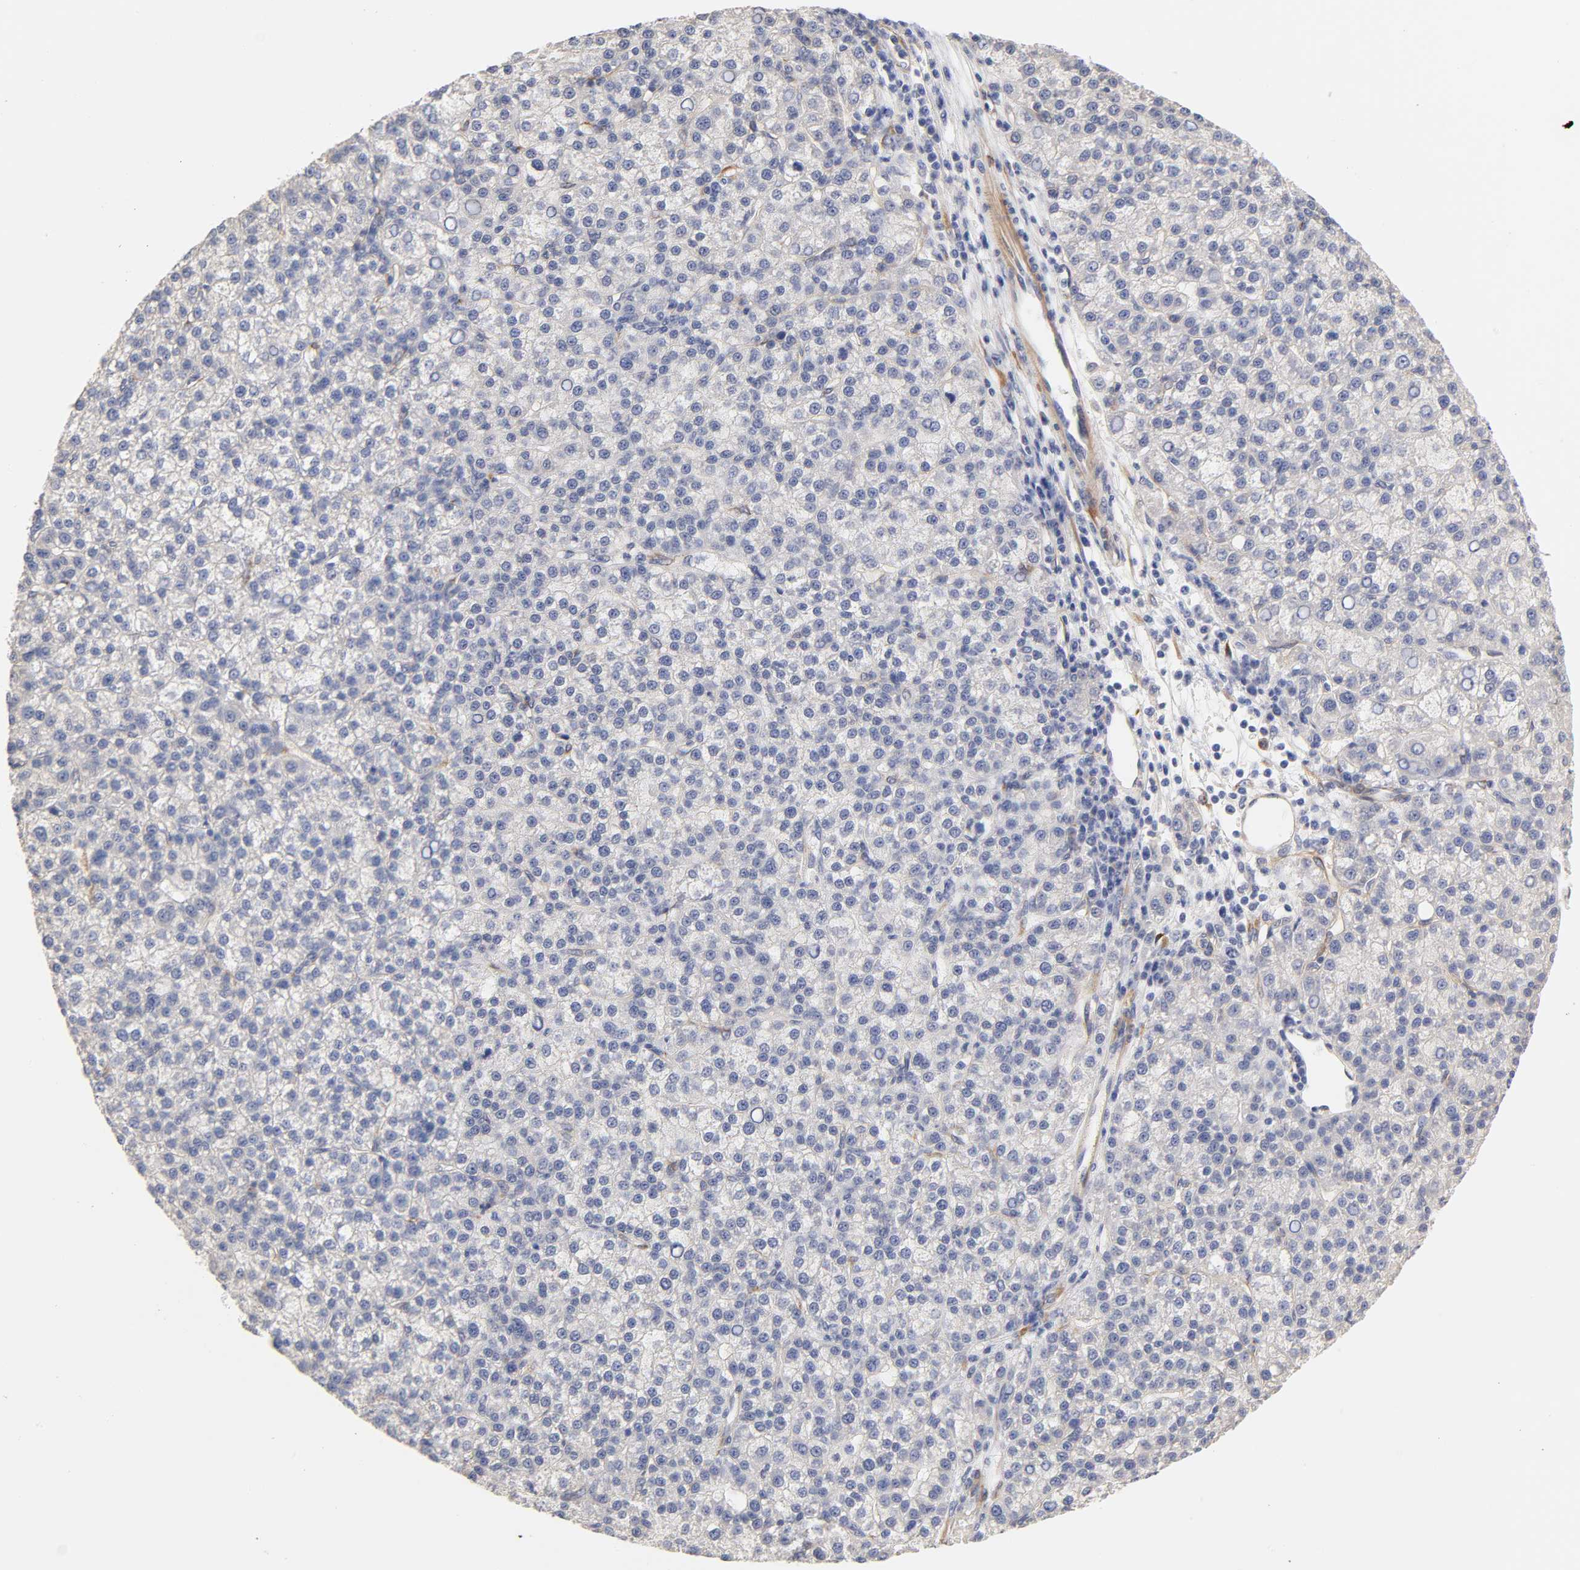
{"staining": {"intensity": "negative", "quantity": "none", "location": "none"}, "tissue": "liver cancer", "cell_type": "Tumor cells", "image_type": "cancer", "snomed": [{"axis": "morphology", "description": "Carcinoma, Hepatocellular, NOS"}, {"axis": "topography", "description": "Liver"}], "caption": "This is a histopathology image of IHC staining of liver hepatocellular carcinoma, which shows no positivity in tumor cells.", "gene": "LAMB1", "patient": {"sex": "female", "age": 58}}